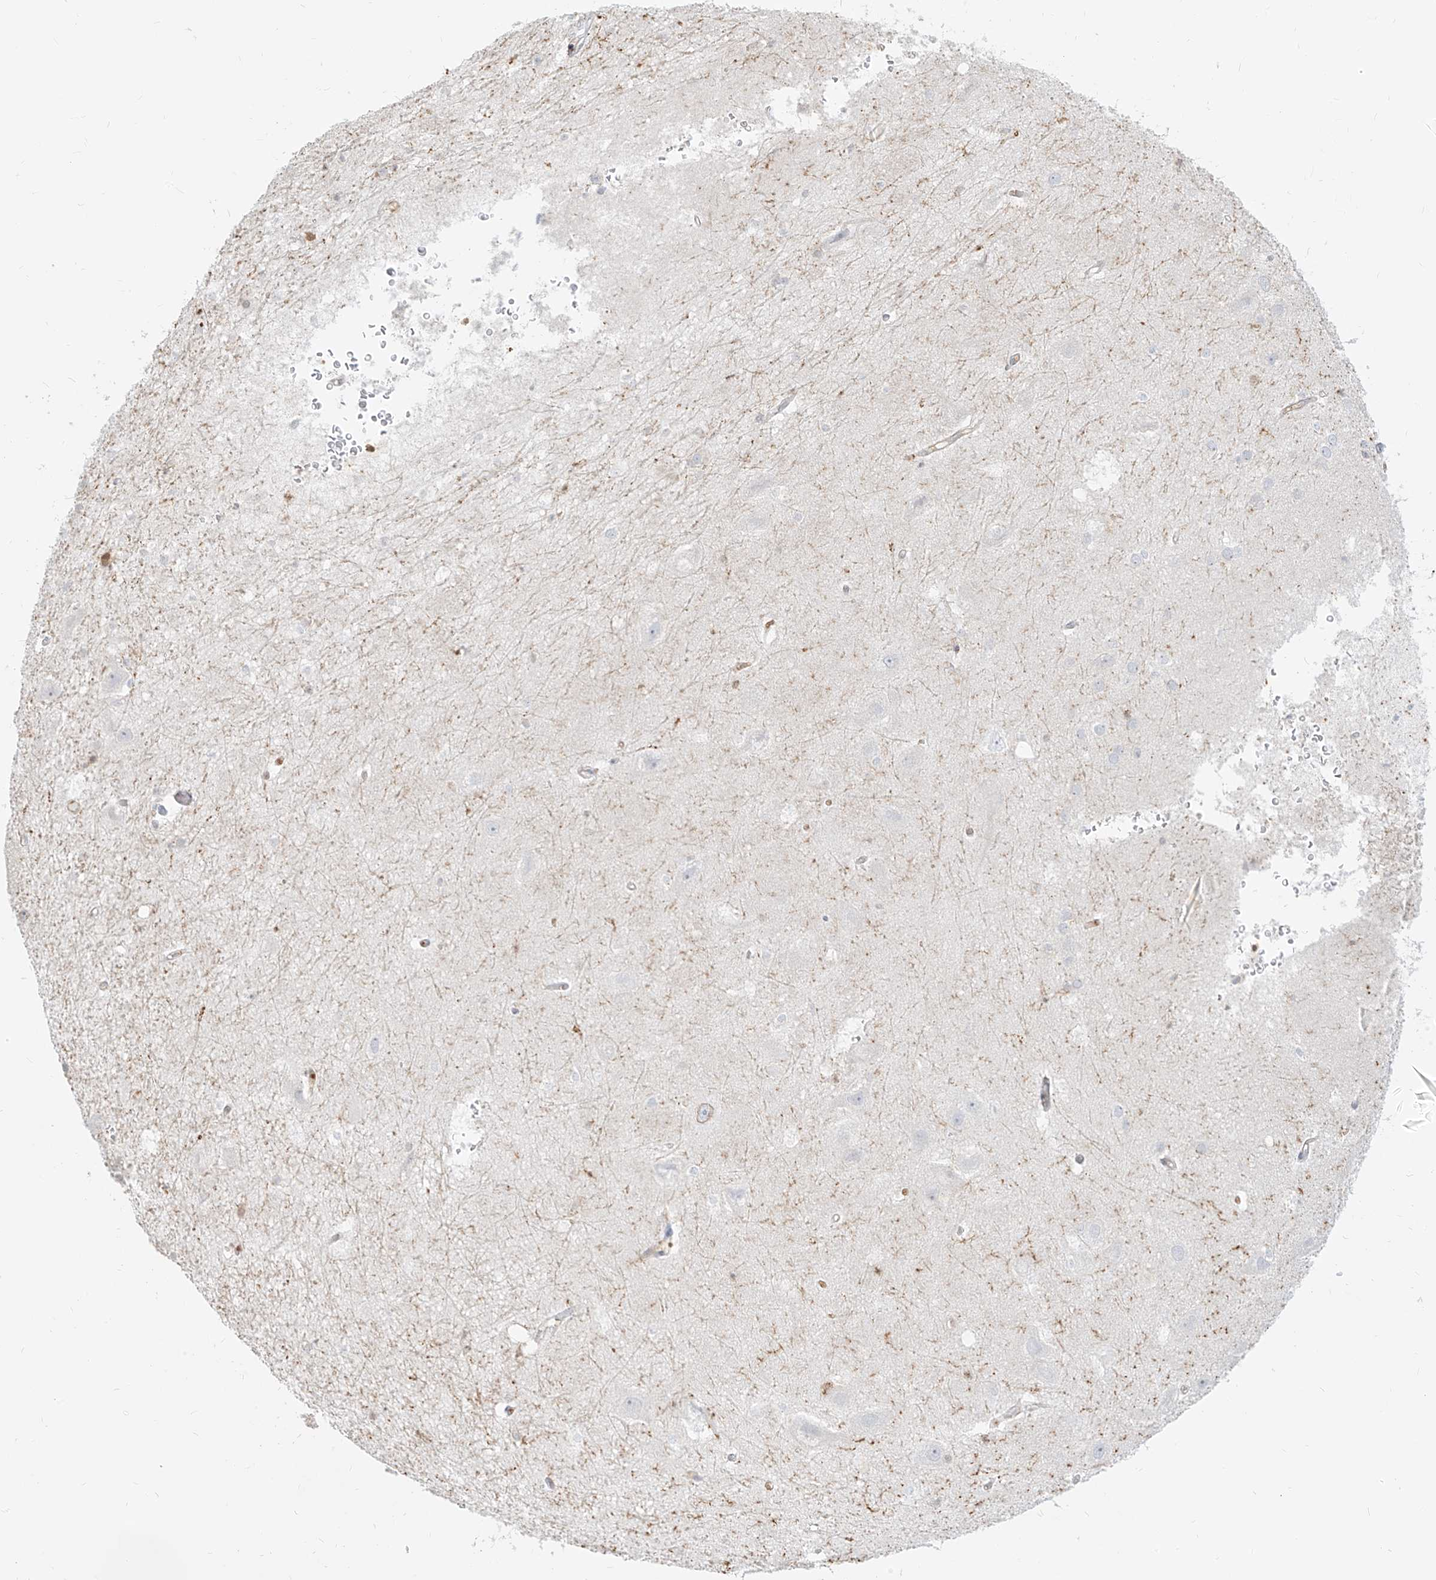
{"staining": {"intensity": "negative", "quantity": "none", "location": "none"}, "tissue": "hippocampus", "cell_type": "Glial cells", "image_type": "normal", "snomed": [{"axis": "morphology", "description": "Normal tissue, NOS"}, {"axis": "topography", "description": "Hippocampus"}], "caption": "IHC of unremarkable human hippocampus displays no expression in glial cells.", "gene": "NHSL1", "patient": {"sex": "female", "age": 52}}